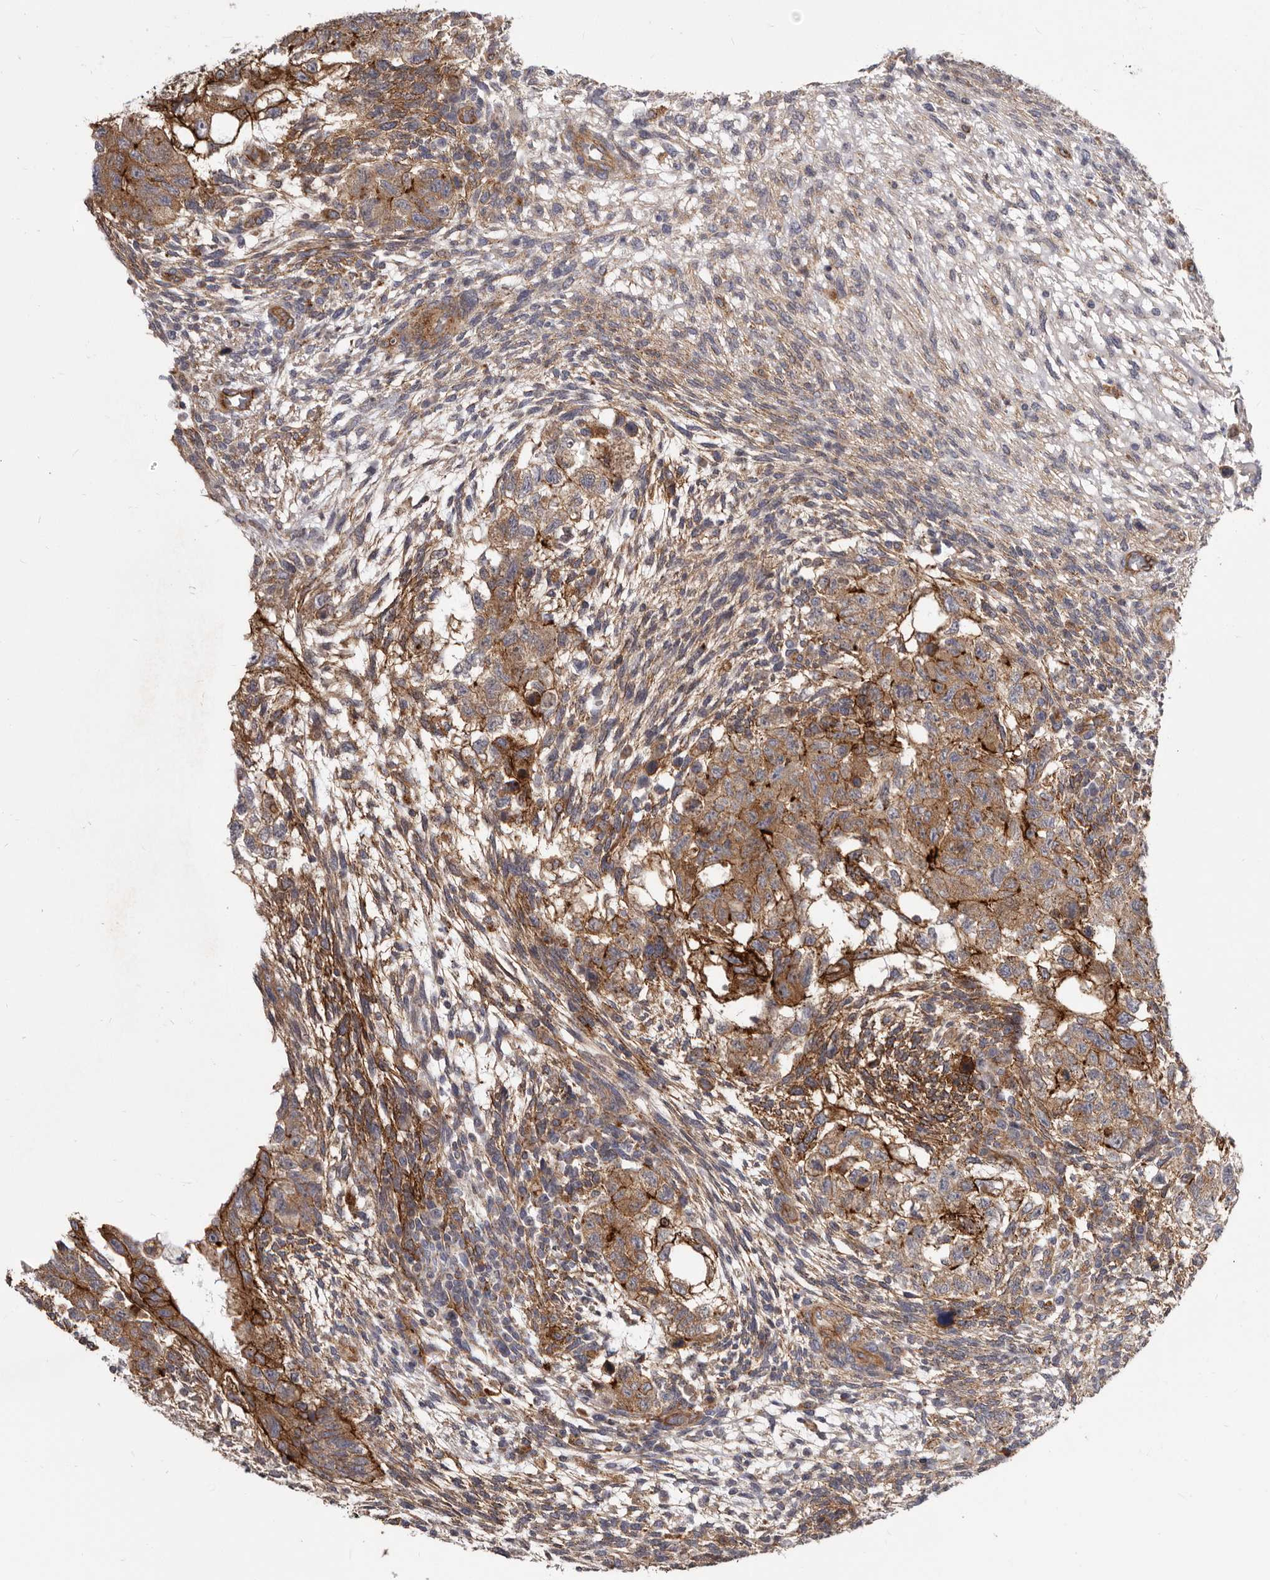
{"staining": {"intensity": "strong", "quantity": ">75%", "location": "cytoplasmic/membranous"}, "tissue": "testis cancer", "cell_type": "Tumor cells", "image_type": "cancer", "snomed": [{"axis": "morphology", "description": "Normal tissue, NOS"}, {"axis": "morphology", "description": "Carcinoma, Embryonal, NOS"}, {"axis": "topography", "description": "Testis"}], "caption": "Immunohistochemical staining of embryonal carcinoma (testis) demonstrates strong cytoplasmic/membranous protein staining in approximately >75% of tumor cells.", "gene": "ENAH", "patient": {"sex": "male", "age": 36}}